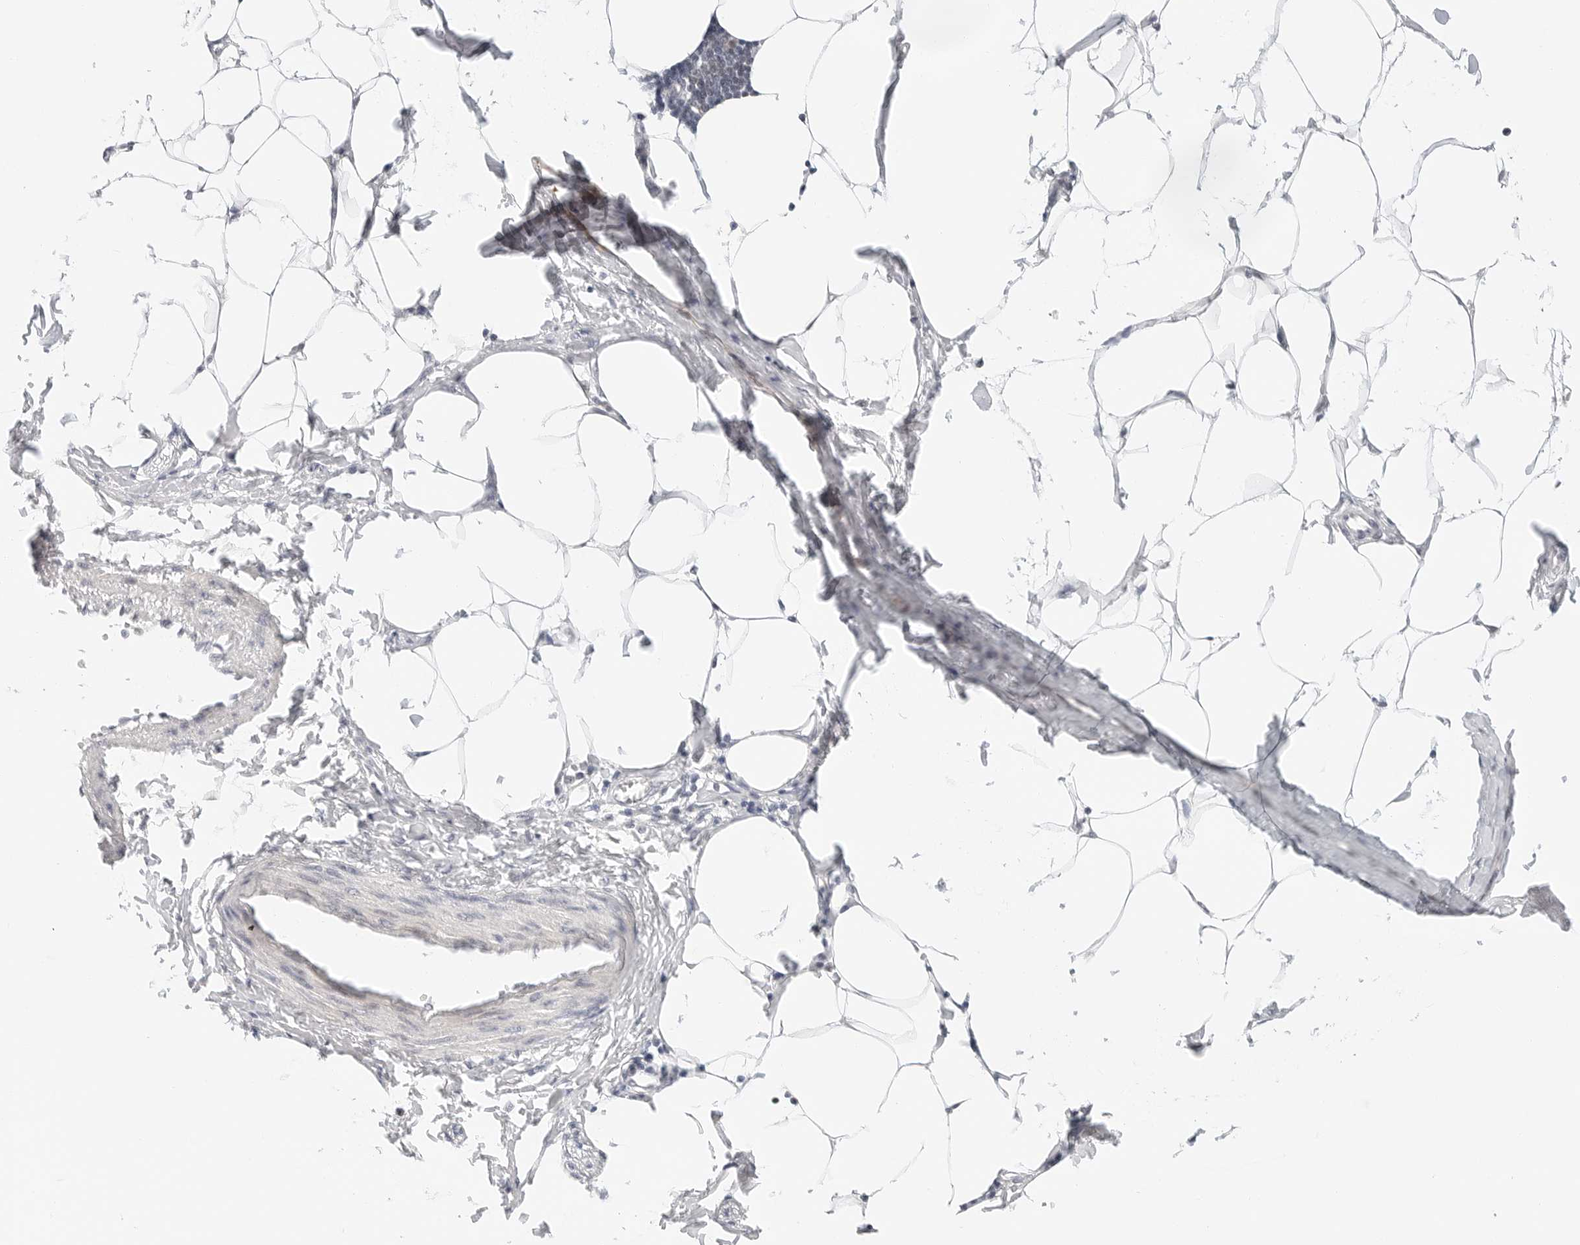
{"staining": {"intensity": "negative", "quantity": "none", "location": "none"}, "tissue": "smooth muscle", "cell_type": "Smooth muscle cells", "image_type": "normal", "snomed": [{"axis": "morphology", "description": "Normal tissue, NOS"}, {"axis": "morphology", "description": "Adenocarcinoma, NOS"}, {"axis": "topography", "description": "Smooth muscle"}, {"axis": "topography", "description": "Colon"}], "caption": "Image shows no protein staining in smooth muscle cells of unremarkable smooth muscle. The staining is performed using DAB brown chromogen with nuclei counter-stained in using hematoxylin.", "gene": "TSEN2", "patient": {"sex": "male", "age": 14}}